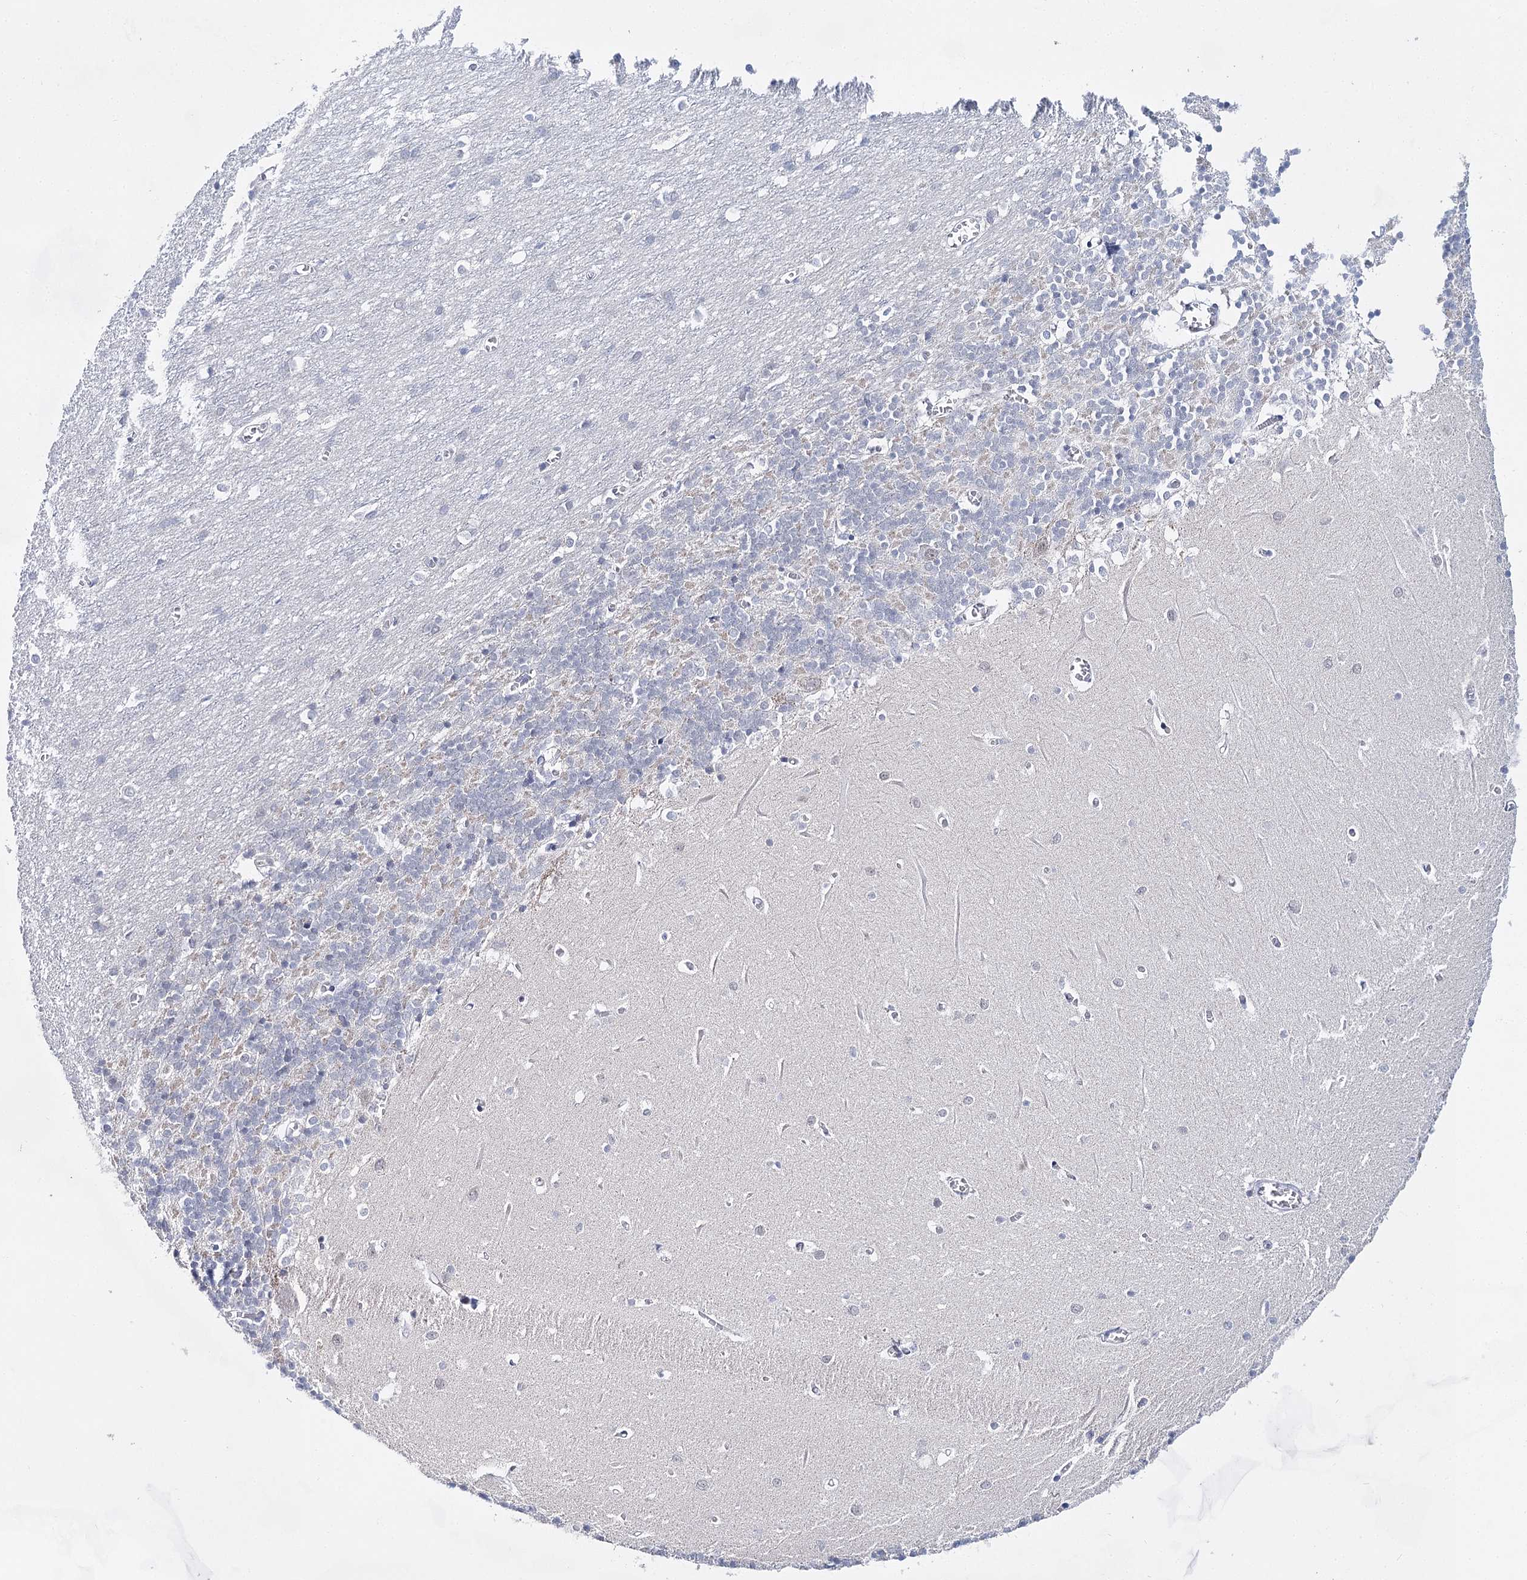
{"staining": {"intensity": "moderate", "quantity": "<25%", "location": "cytoplasmic/membranous"}, "tissue": "cerebellum", "cell_type": "Cells in granular layer", "image_type": "normal", "snomed": [{"axis": "morphology", "description": "Normal tissue, NOS"}, {"axis": "topography", "description": "Cerebellum"}], "caption": "Human cerebellum stained with a brown dye demonstrates moderate cytoplasmic/membranous positive positivity in about <25% of cells in granular layer.", "gene": "BPHL", "patient": {"sex": "male", "age": 37}}